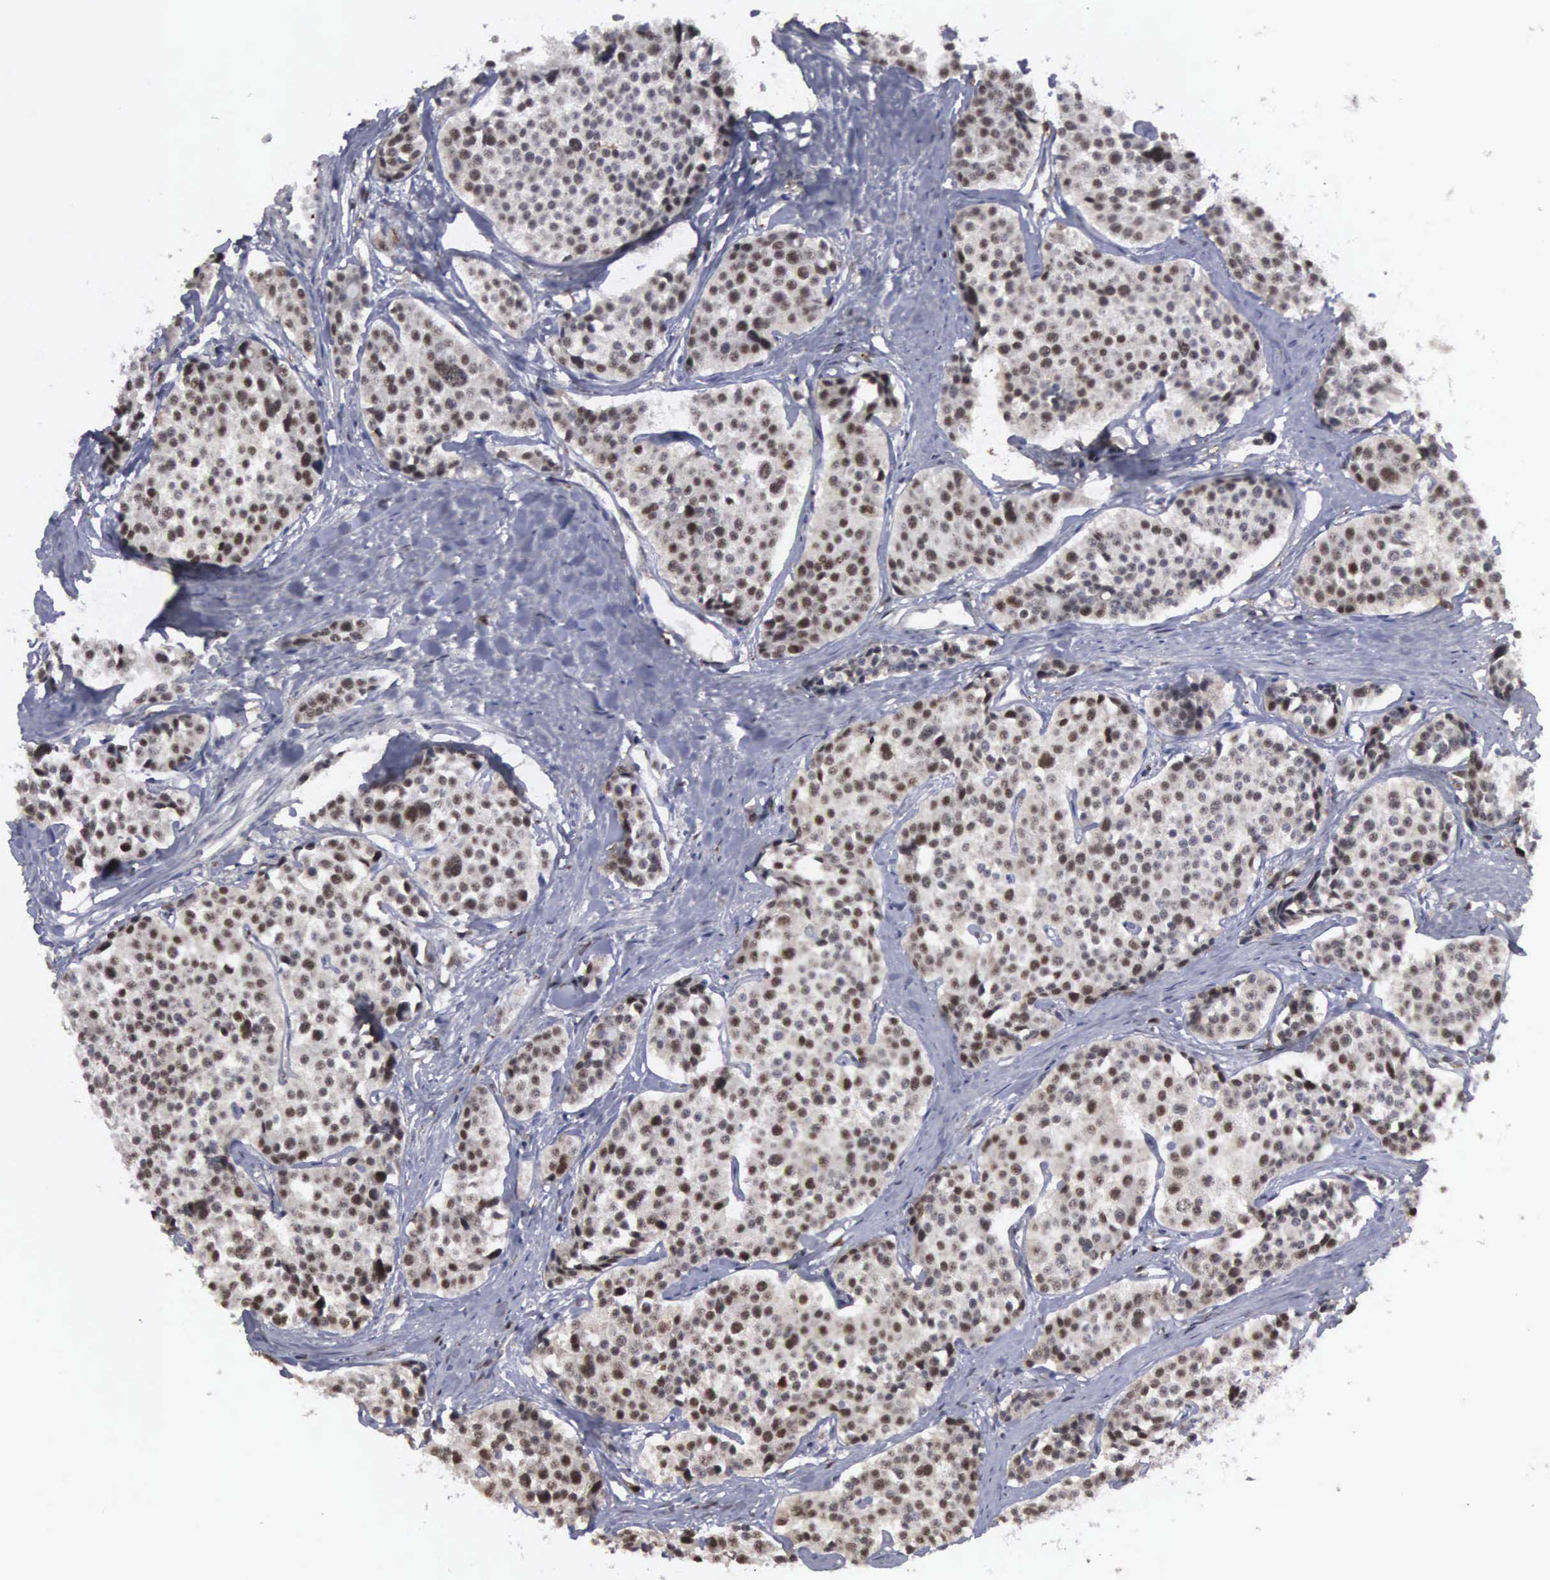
{"staining": {"intensity": "moderate", "quantity": "25%-75%", "location": "nuclear"}, "tissue": "carcinoid", "cell_type": "Tumor cells", "image_type": "cancer", "snomed": [{"axis": "morphology", "description": "Carcinoid, malignant, NOS"}, {"axis": "topography", "description": "Small intestine"}], "caption": "Moderate nuclear positivity for a protein is identified in about 25%-75% of tumor cells of carcinoid (malignant) using IHC.", "gene": "TRMT5", "patient": {"sex": "male", "age": 60}}